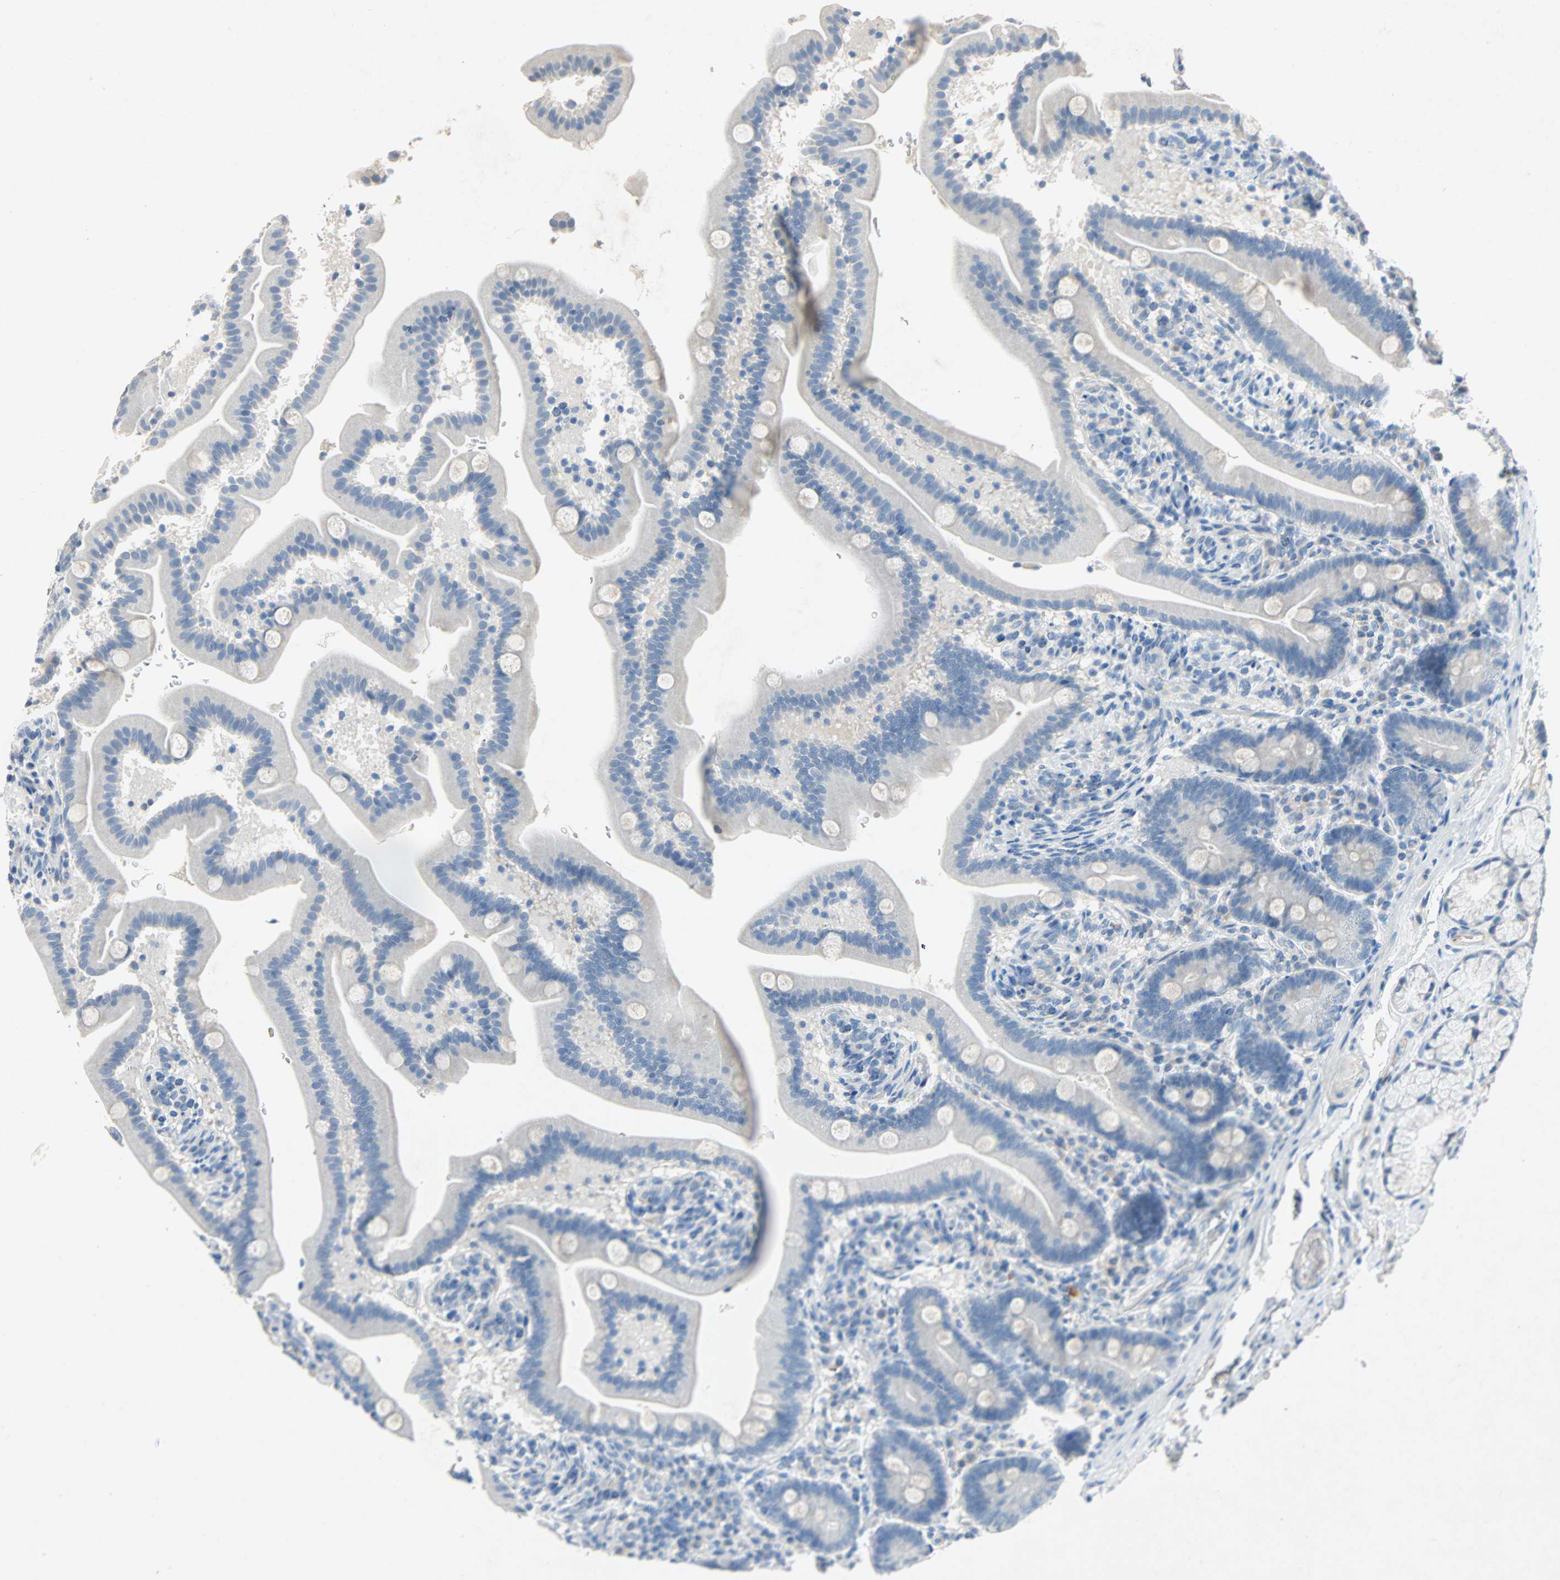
{"staining": {"intensity": "negative", "quantity": "none", "location": "none"}, "tissue": "duodenum", "cell_type": "Glandular cells", "image_type": "normal", "snomed": [{"axis": "morphology", "description": "Normal tissue, NOS"}, {"axis": "topography", "description": "Duodenum"}], "caption": "Duodenum stained for a protein using IHC demonstrates no positivity glandular cells.", "gene": "PCDHB2", "patient": {"sex": "male", "age": 54}}